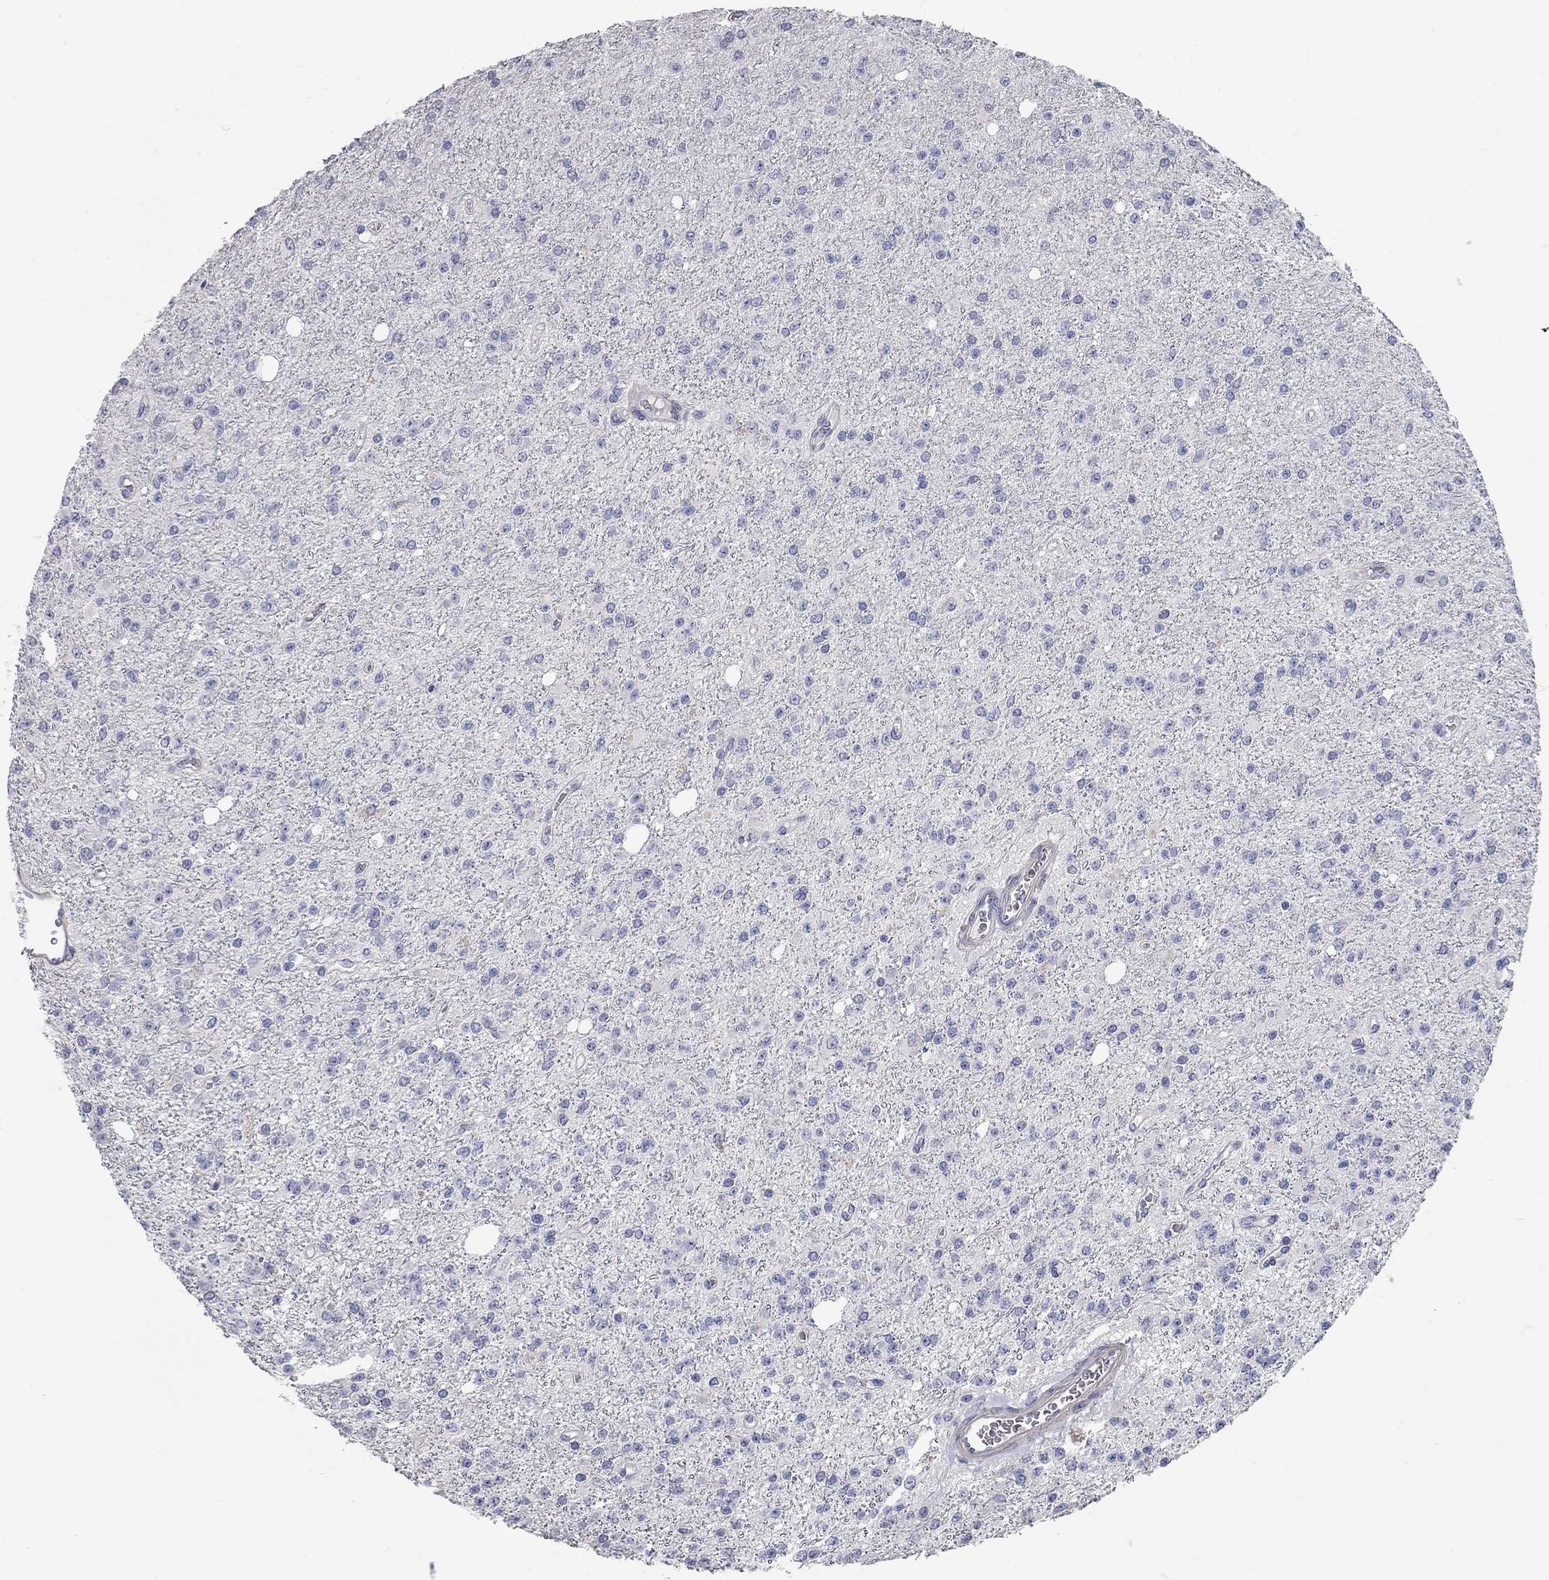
{"staining": {"intensity": "negative", "quantity": "none", "location": "none"}, "tissue": "glioma", "cell_type": "Tumor cells", "image_type": "cancer", "snomed": [{"axis": "morphology", "description": "Glioma, malignant, Low grade"}, {"axis": "topography", "description": "Brain"}], "caption": "Immunohistochemistry (IHC) image of neoplastic tissue: glioma stained with DAB exhibits no significant protein positivity in tumor cells.", "gene": "XAGE2", "patient": {"sex": "female", "age": 45}}